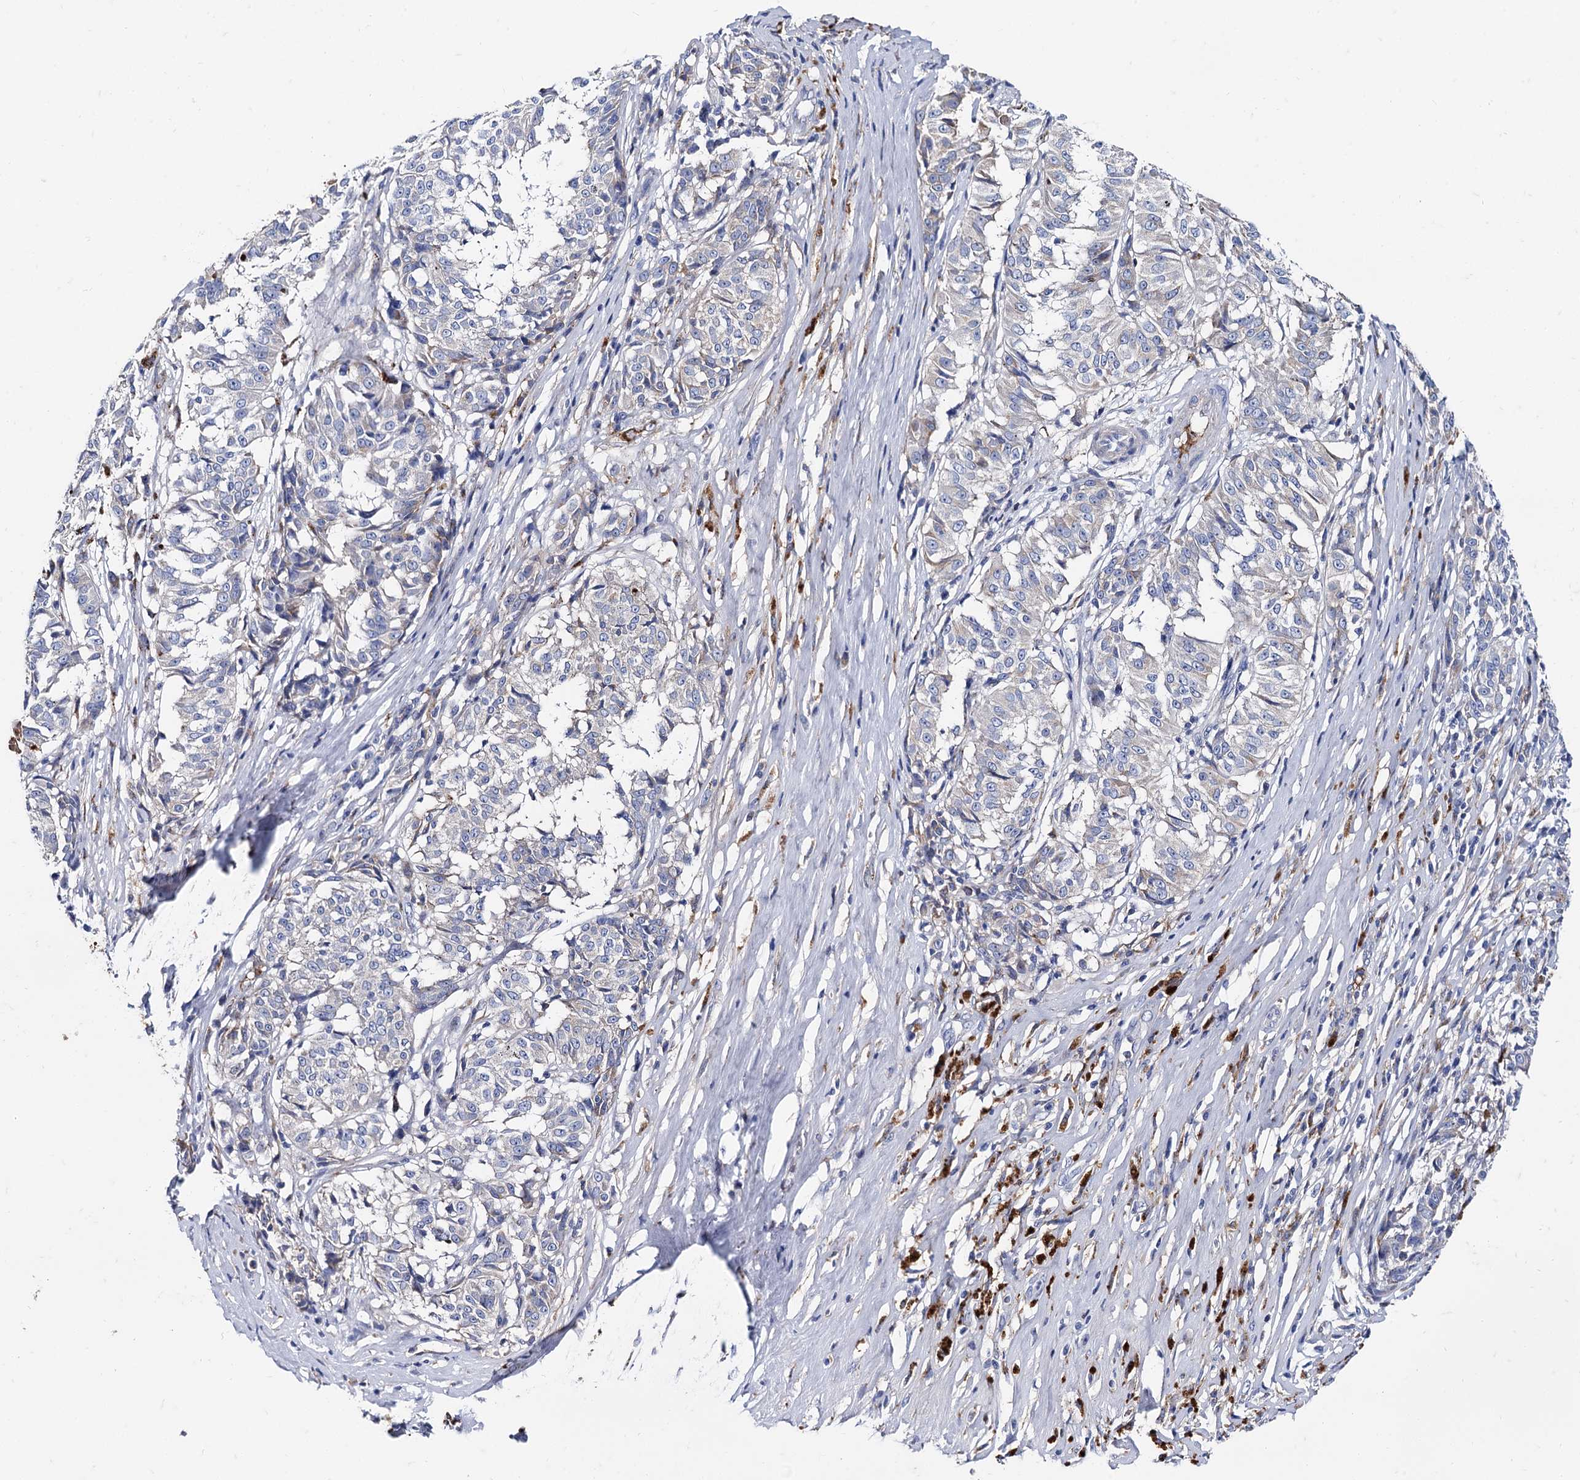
{"staining": {"intensity": "negative", "quantity": "none", "location": "none"}, "tissue": "melanoma", "cell_type": "Tumor cells", "image_type": "cancer", "snomed": [{"axis": "morphology", "description": "Malignant melanoma, NOS"}, {"axis": "topography", "description": "Skin"}], "caption": "This histopathology image is of melanoma stained with immunohistochemistry to label a protein in brown with the nuclei are counter-stained blue. There is no staining in tumor cells.", "gene": "APOD", "patient": {"sex": "female", "age": 72}}